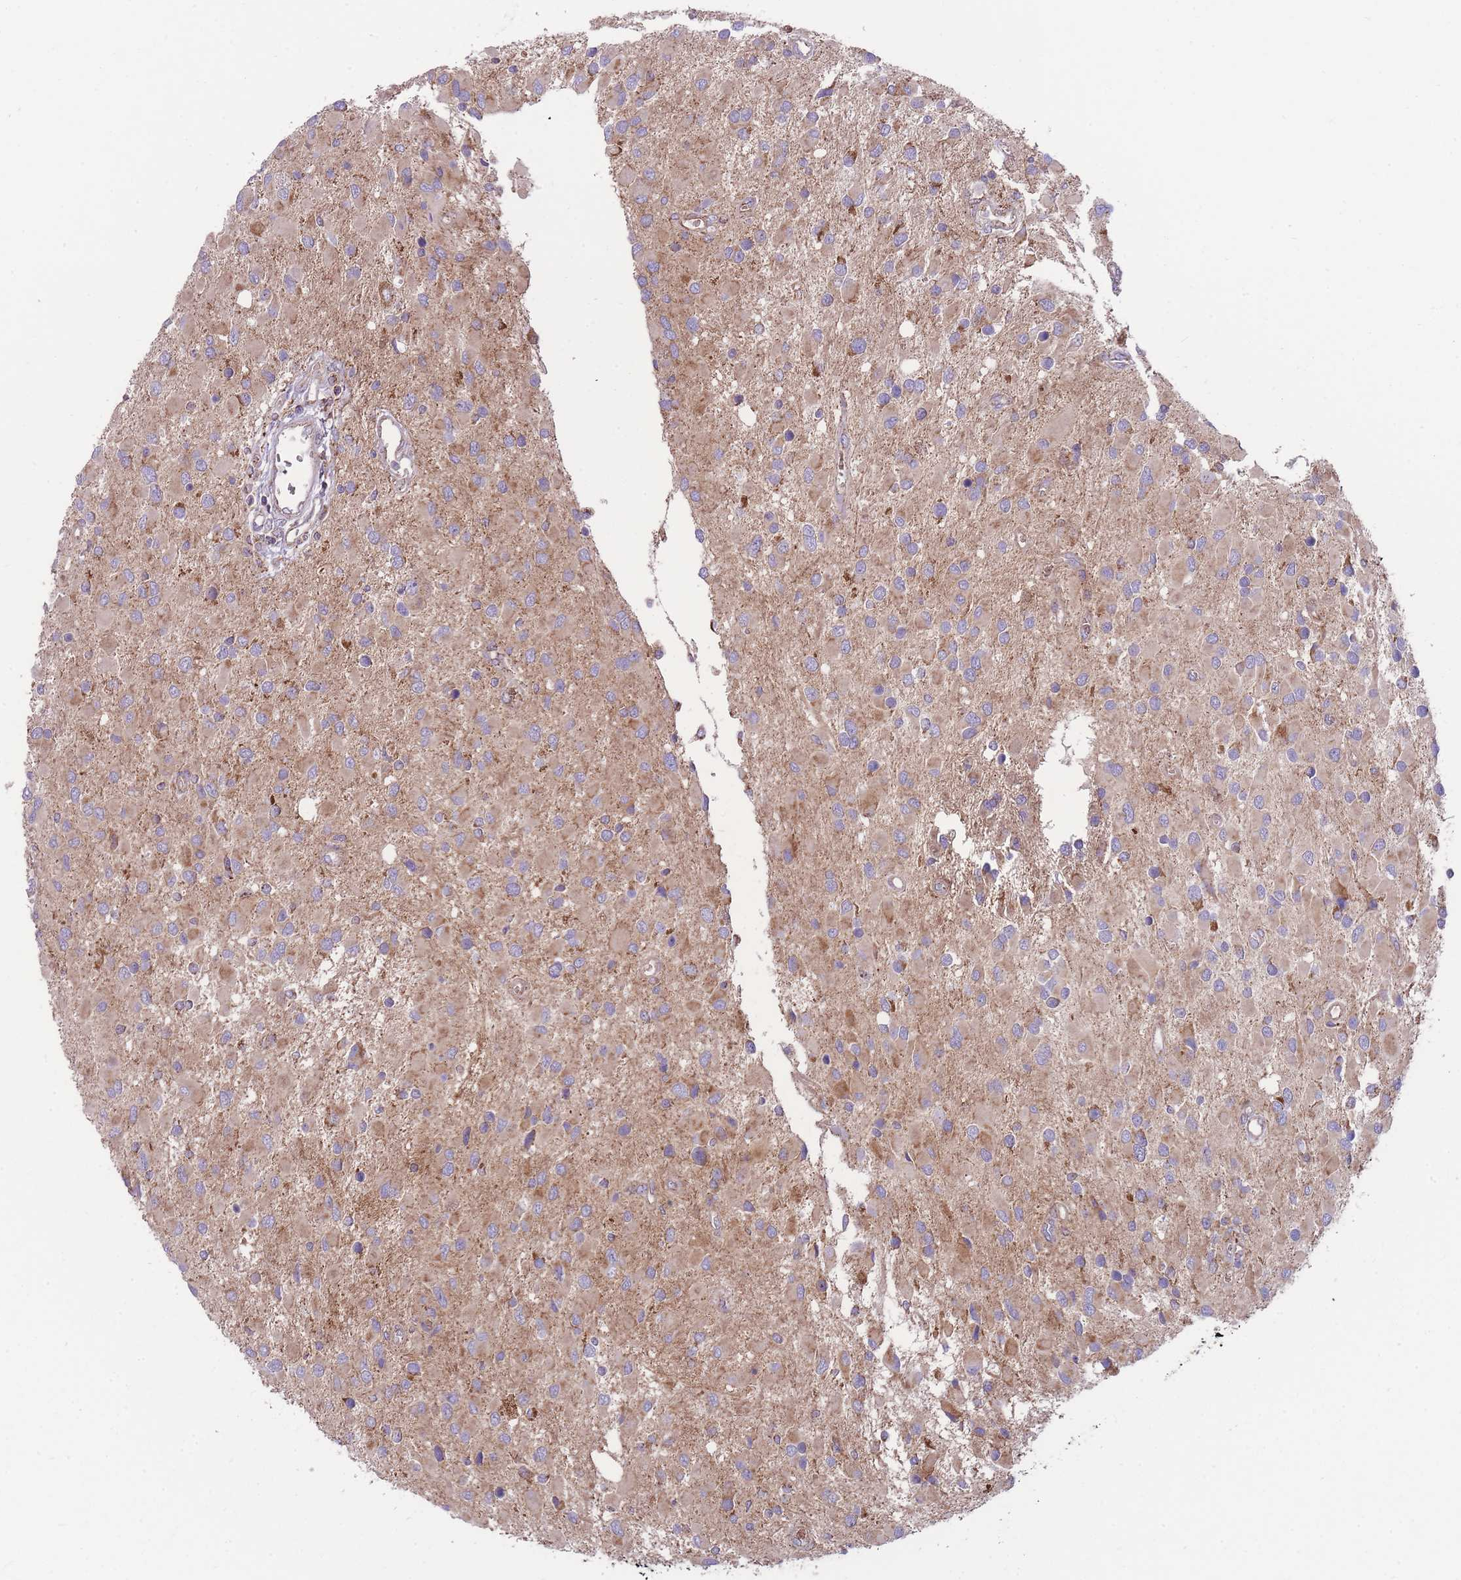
{"staining": {"intensity": "moderate", "quantity": "25%-75%", "location": "cytoplasmic/membranous"}, "tissue": "glioma", "cell_type": "Tumor cells", "image_type": "cancer", "snomed": [{"axis": "morphology", "description": "Glioma, malignant, High grade"}, {"axis": "topography", "description": "Brain"}], "caption": "This micrograph shows immunohistochemistry (IHC) staining of human glioma, with medium moderate cytoplasmic/membranous staining in about 25%-75% of tumor cells.", "gene": "ANKRD10", "patient": {"sex": "male", "age": 53}}